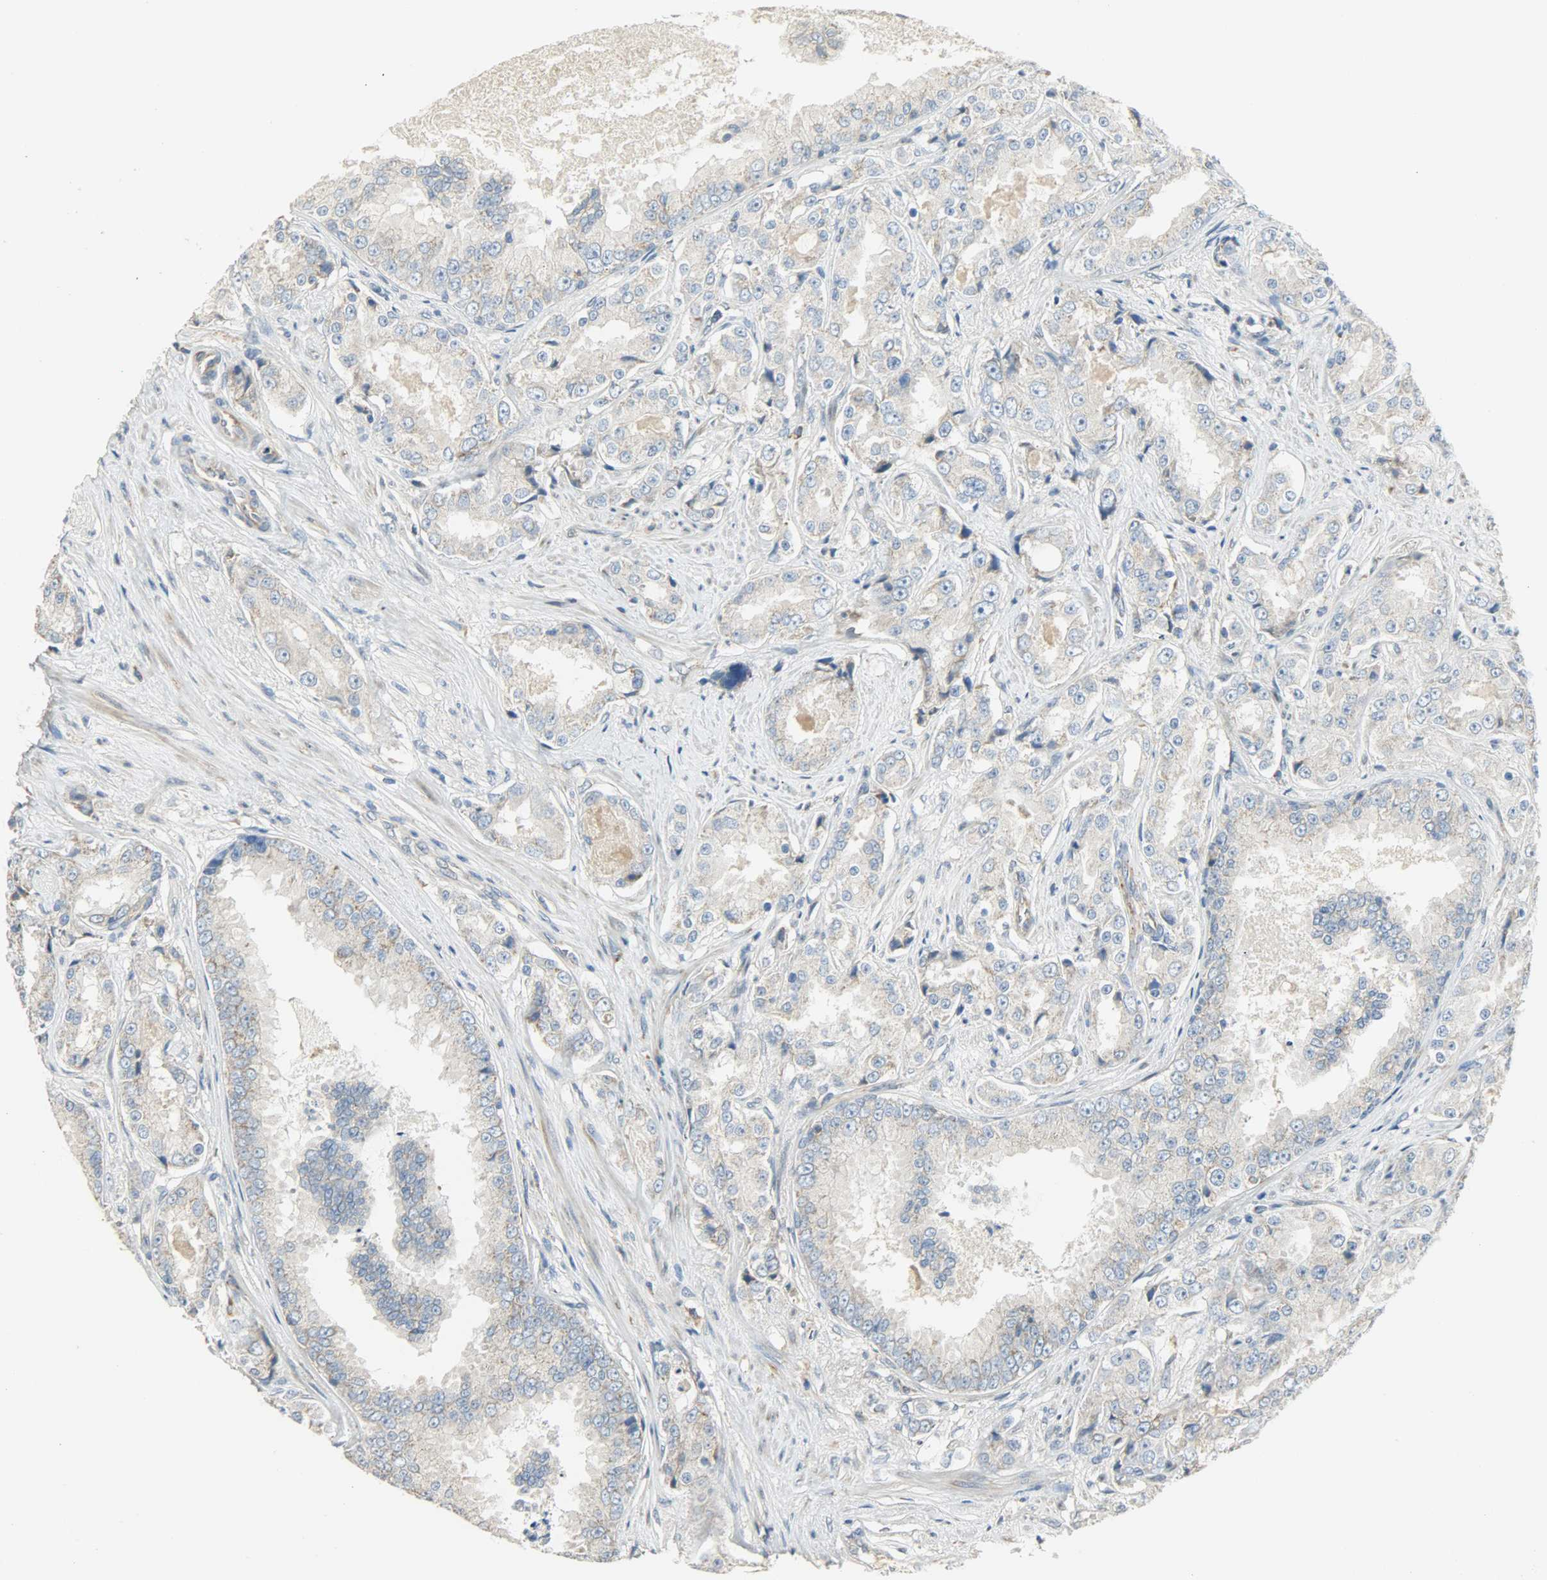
{"staining": {"intensity": "weak", "quantity": ">75%", "location": "cytoplasmic/membranous"}, "tissue": "prostate cancer", "cell_type": "Tumor cells", "image_type": "cancer", "snomed": [{"axis": "morphology", "description": "Adenocarcinoma, High grade"}, {"axis": "topography", "description": "Prostate"}], "caption": "Immunohistochemistry of human prostate cancer reveals low levels of weak cytoplasmic/membranous expression in approximately >75% of tumor cells. The protein of interest is stained brown, and the nuclei are stained in blue (DAB IHC with brightfield microscopy, high magnification).", "gene": "NNT", "patient": {"sex": "male", "age": 73}}